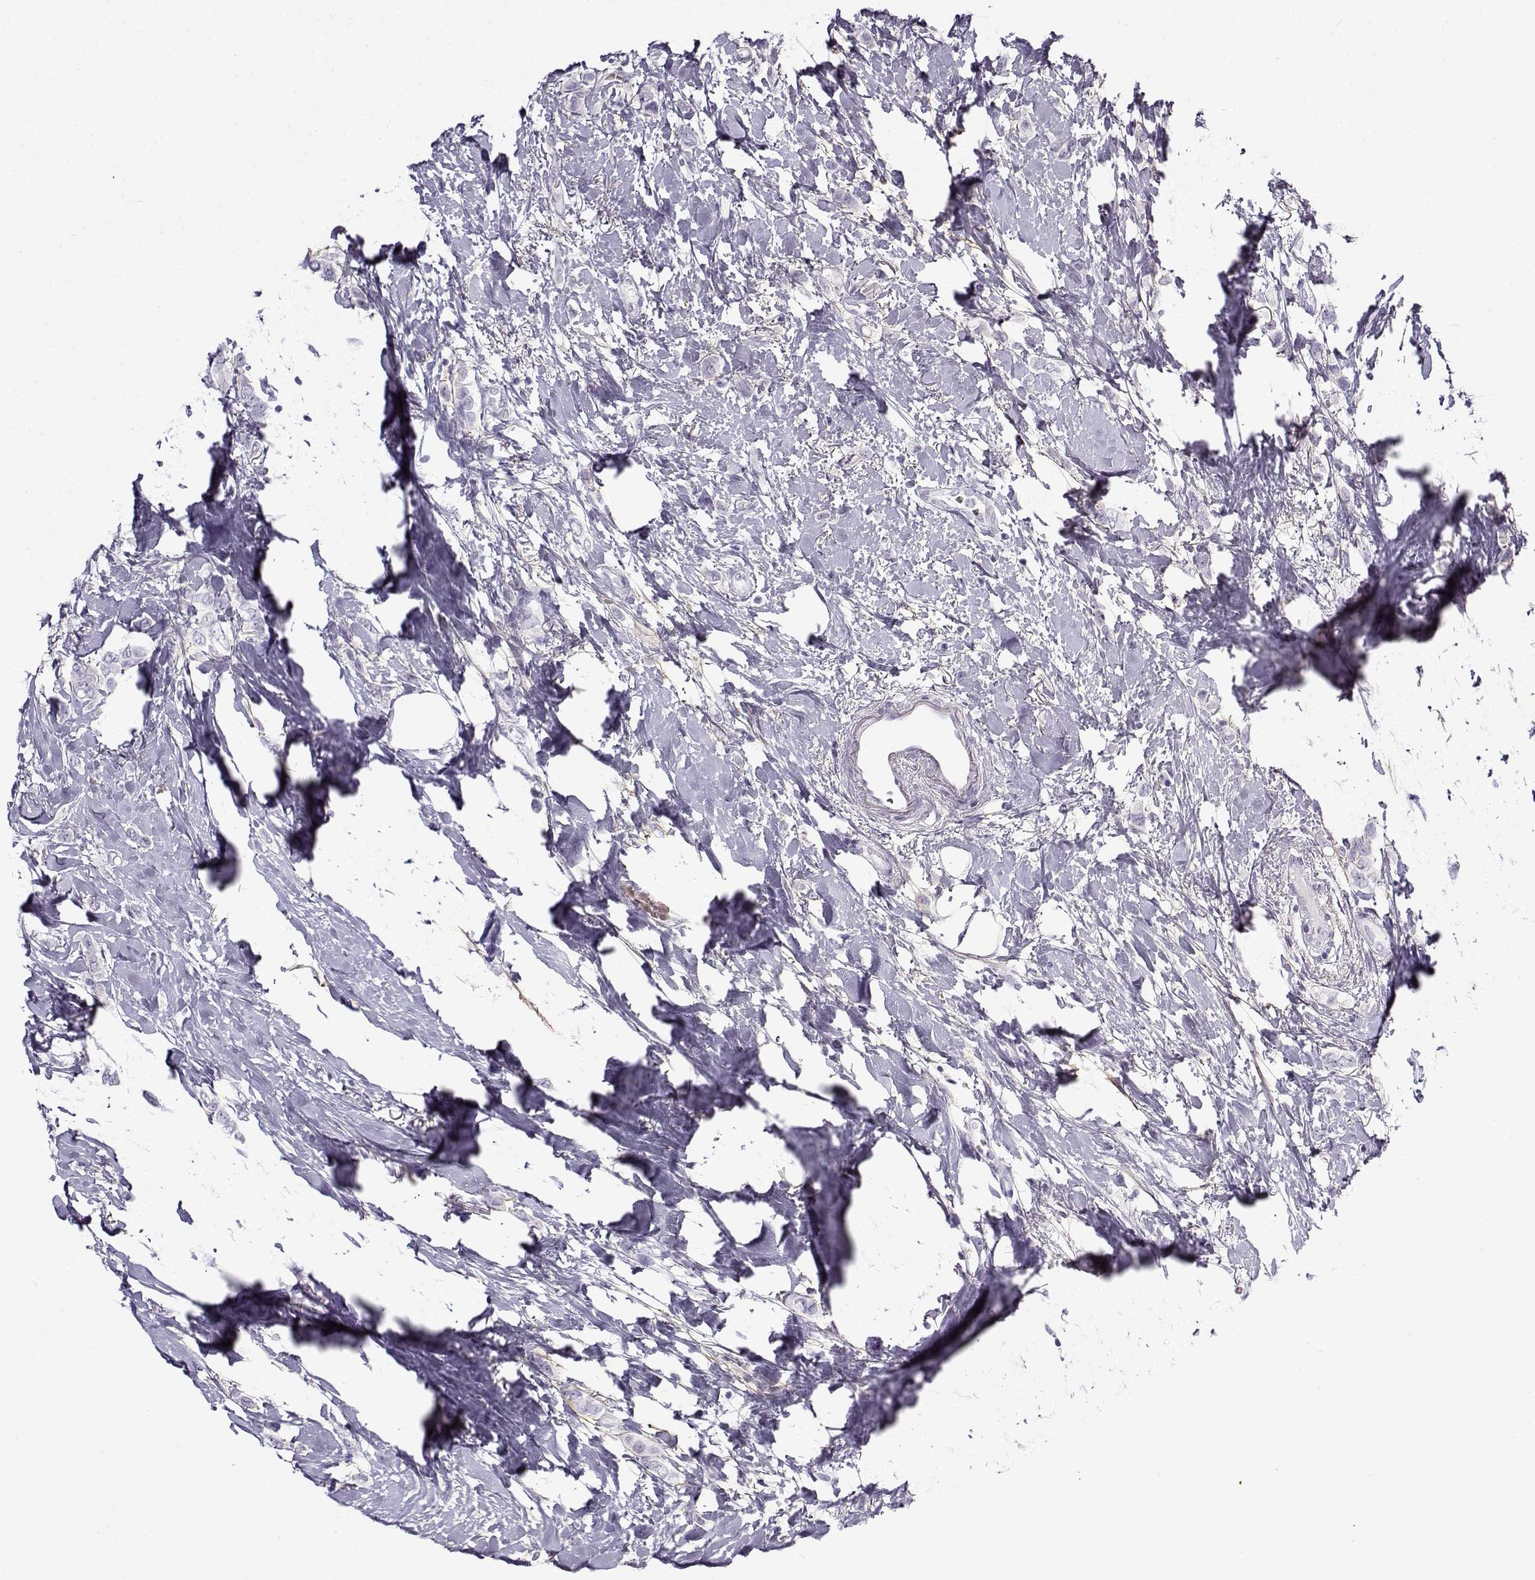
{"staining": {"intensity": "negative", "quantity": "none", "location": "none"}, "tissue": "breast cancer", "cell_type": "Tumor cells", "image_type": "cancer", "snomed": [{"axis": "morphology", "description": "Lobular carcinoma"}, {"axis": "topography", "description": "Breast"}], "caption": "An image of human breast lobular carcinoma is negative for staining in tumor cells.", "gene": "GTSF1L", "patient": {"sex": "female", "age": 66}}